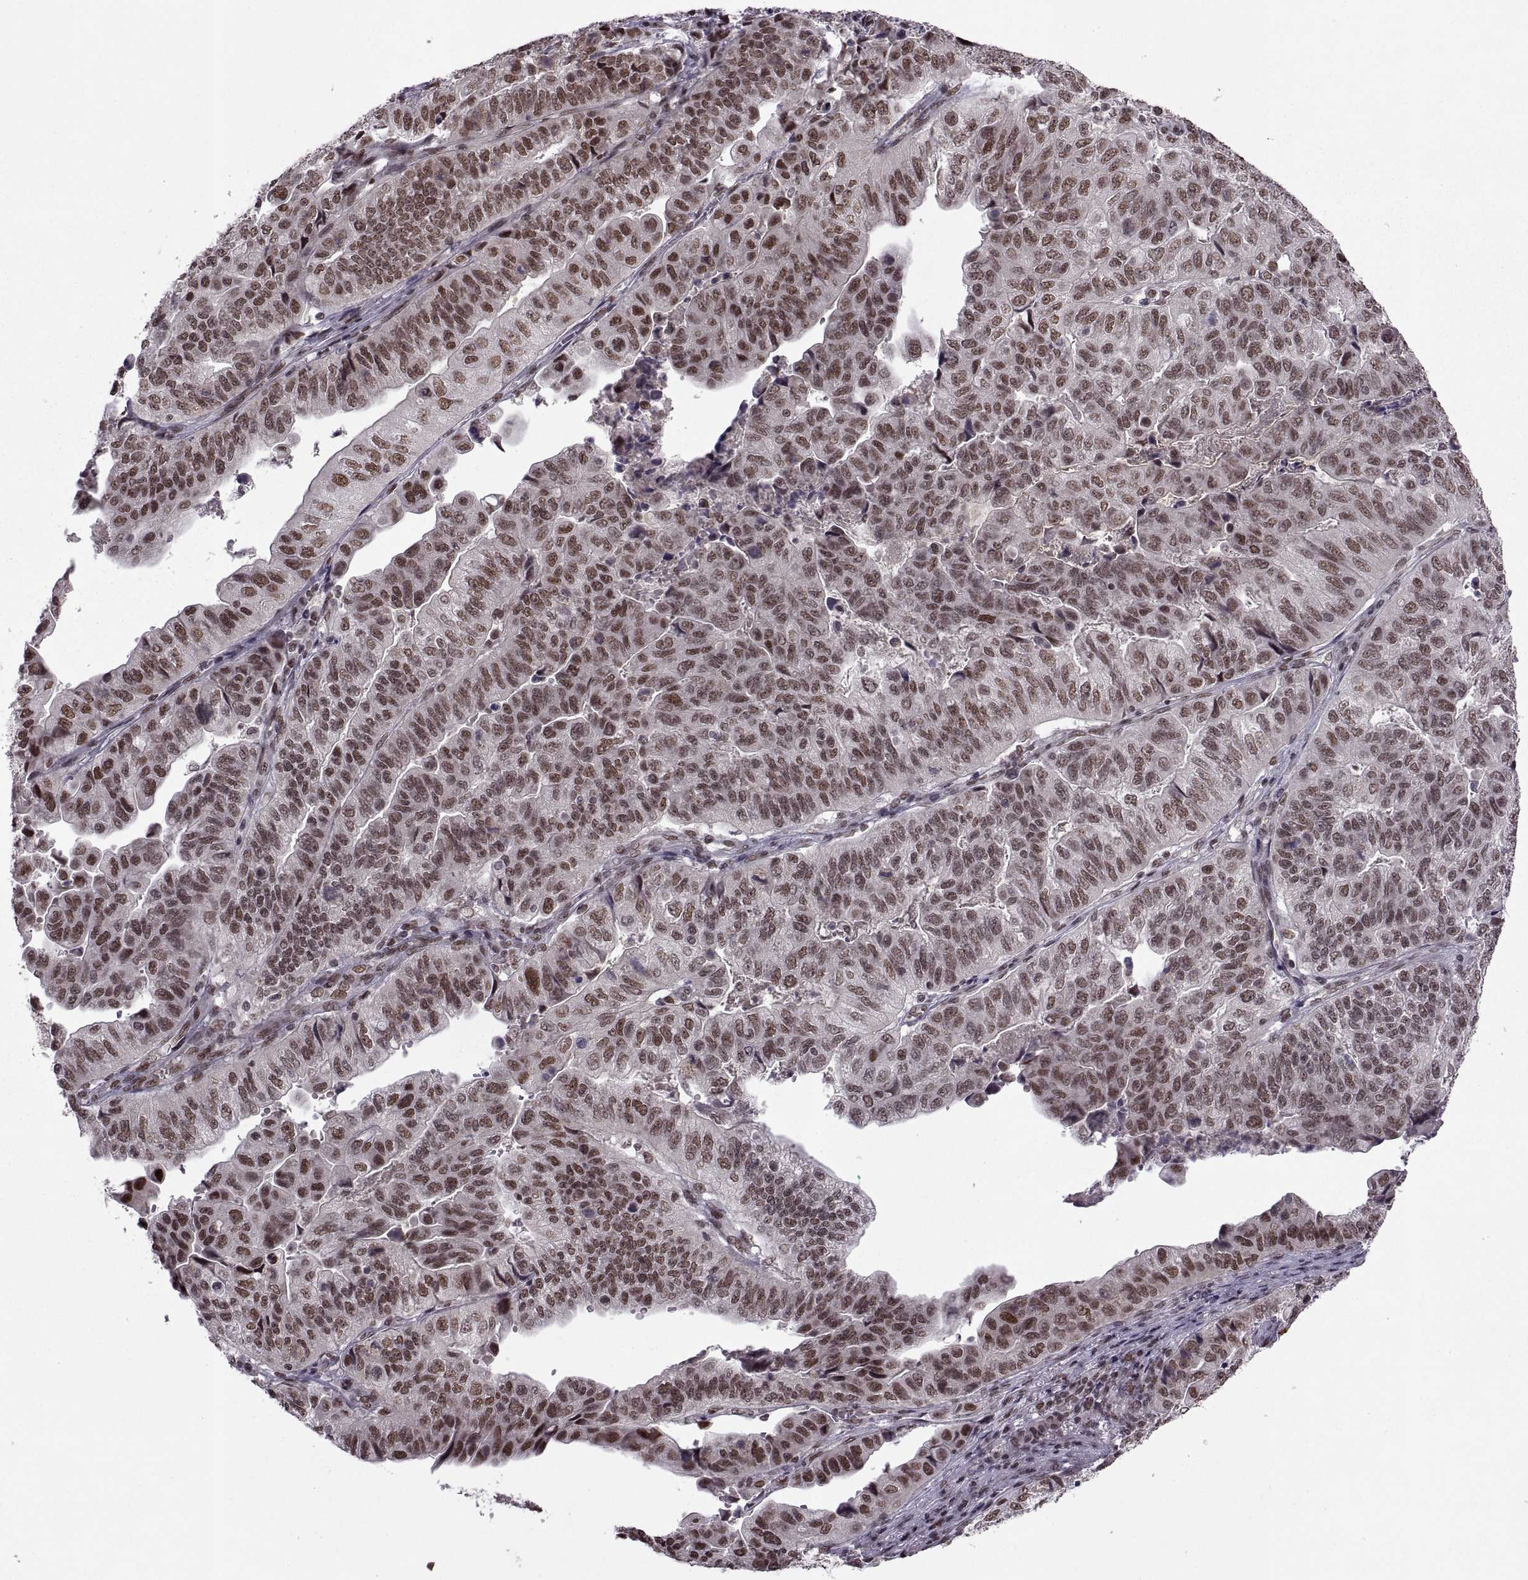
{"staining": {"intensity": "moderate", "quantity": ">75%", "location": "nuclear"}, "tissue": "stomach cancer", "cell_type": "Tumor cells", "image_type": "cancer", "snomed": [{"axis": "morphology", "description": "Adenocarcinoma, NOS"}, {"axis": "topography", "description": "Stomach, upper"}], "caption": "IHC image of human adenocarcinoma (stomach) stained for a protein (brown), which demonstrates medium levels of moderate nuclear positivity in approximately >75% of tumor cells.", "gene": "MT1E", "patient": {"sex": "female", "age": 67}}